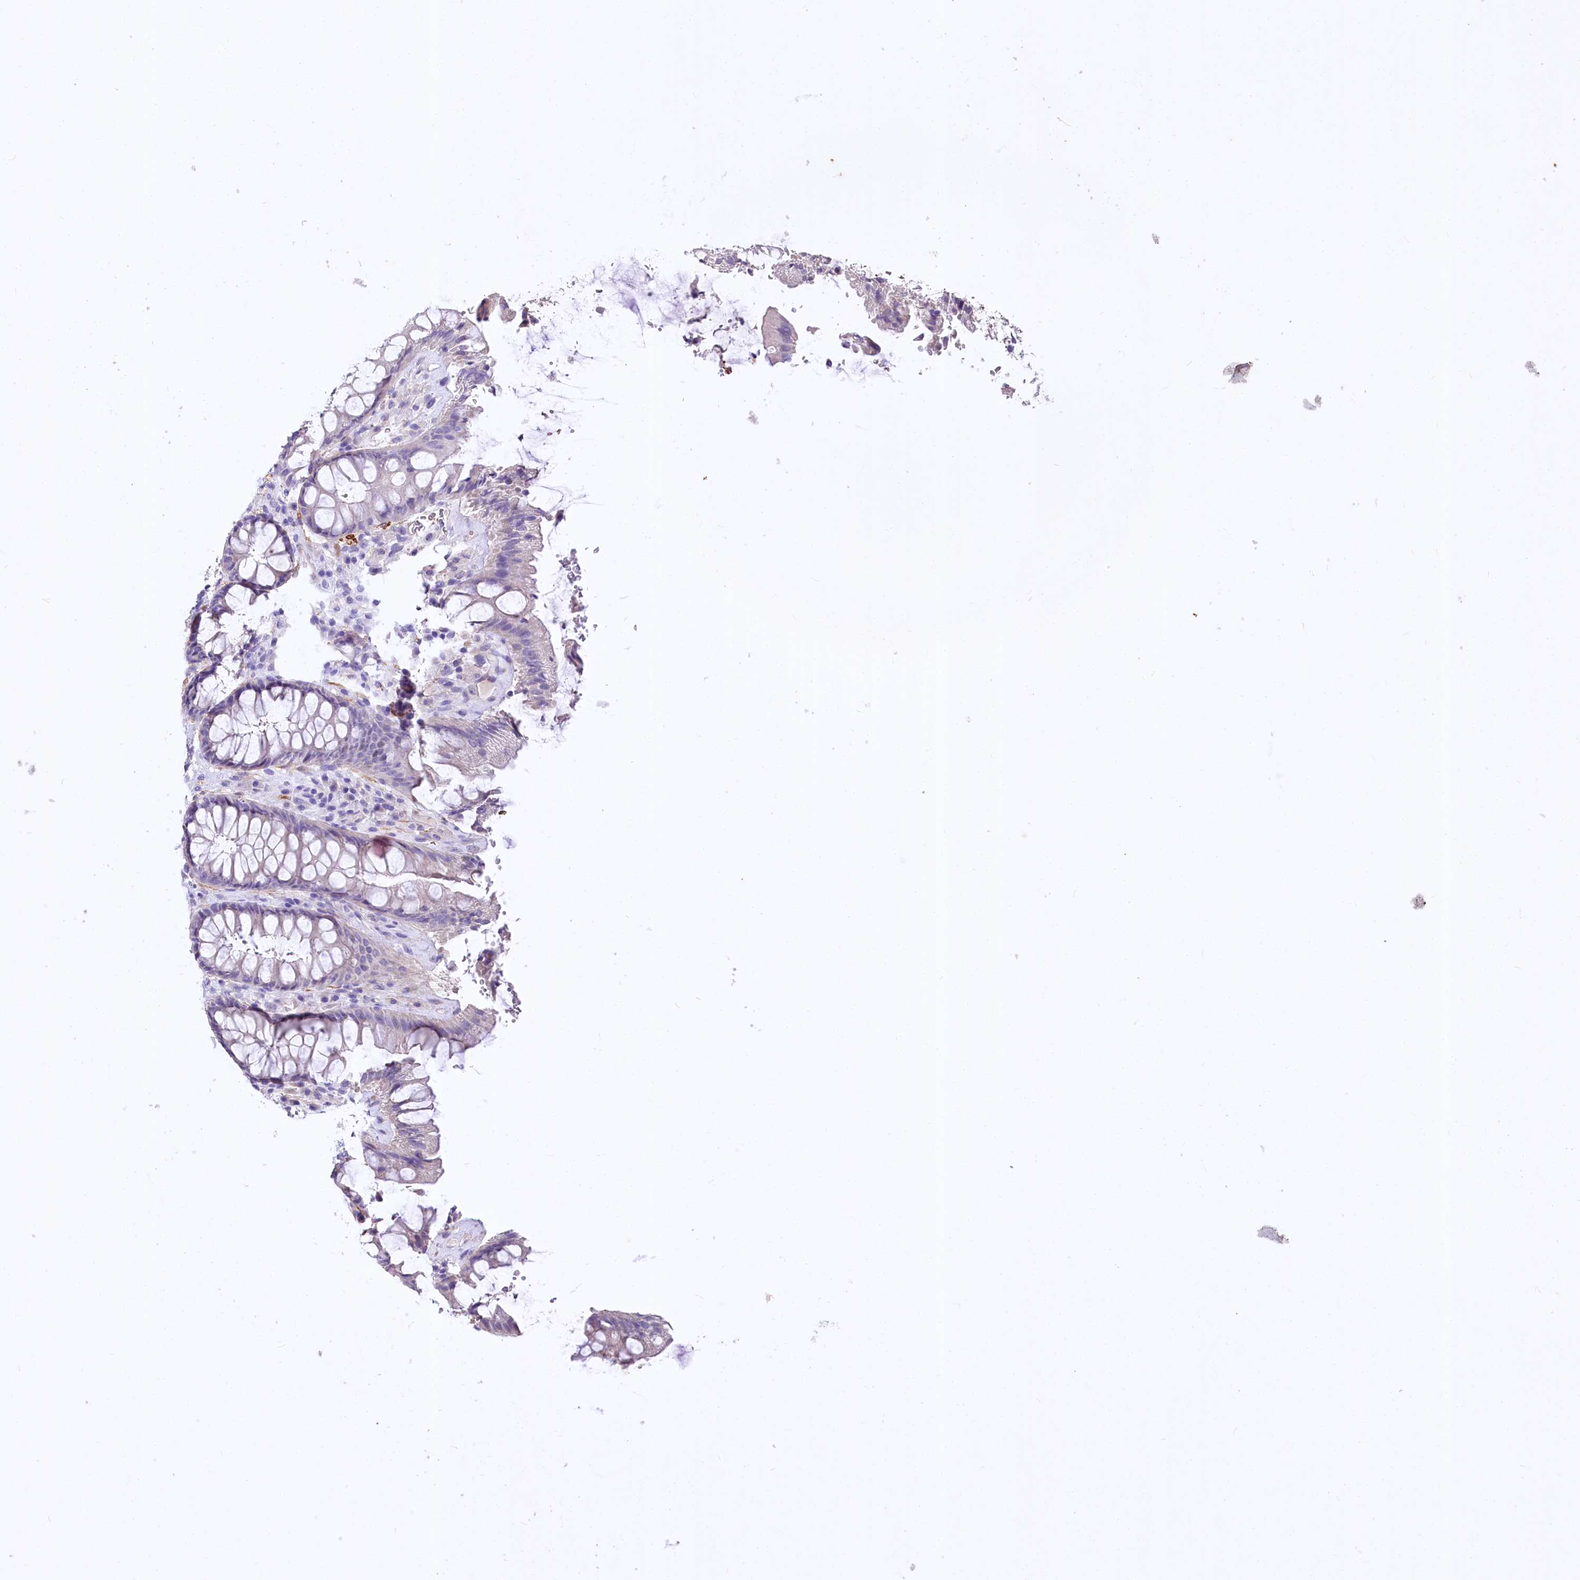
{"staining": {"intensity": "negative", "quantity": "none", "location": "none"}, "tissue": "rectum", "cell_type": "Glandular cells", "image_type": "normal", "snomed": [{"axis": "morphology", "description": "Normal tissue, NOS"}, {"axis": "topography", "description": "Rectum"}], "caption": "Micrograph shows no significant protein positivity in glandular cells of unremarkable rectum.", "gene": "RDH16", "patient": {"sex": "female", "age": 46}}